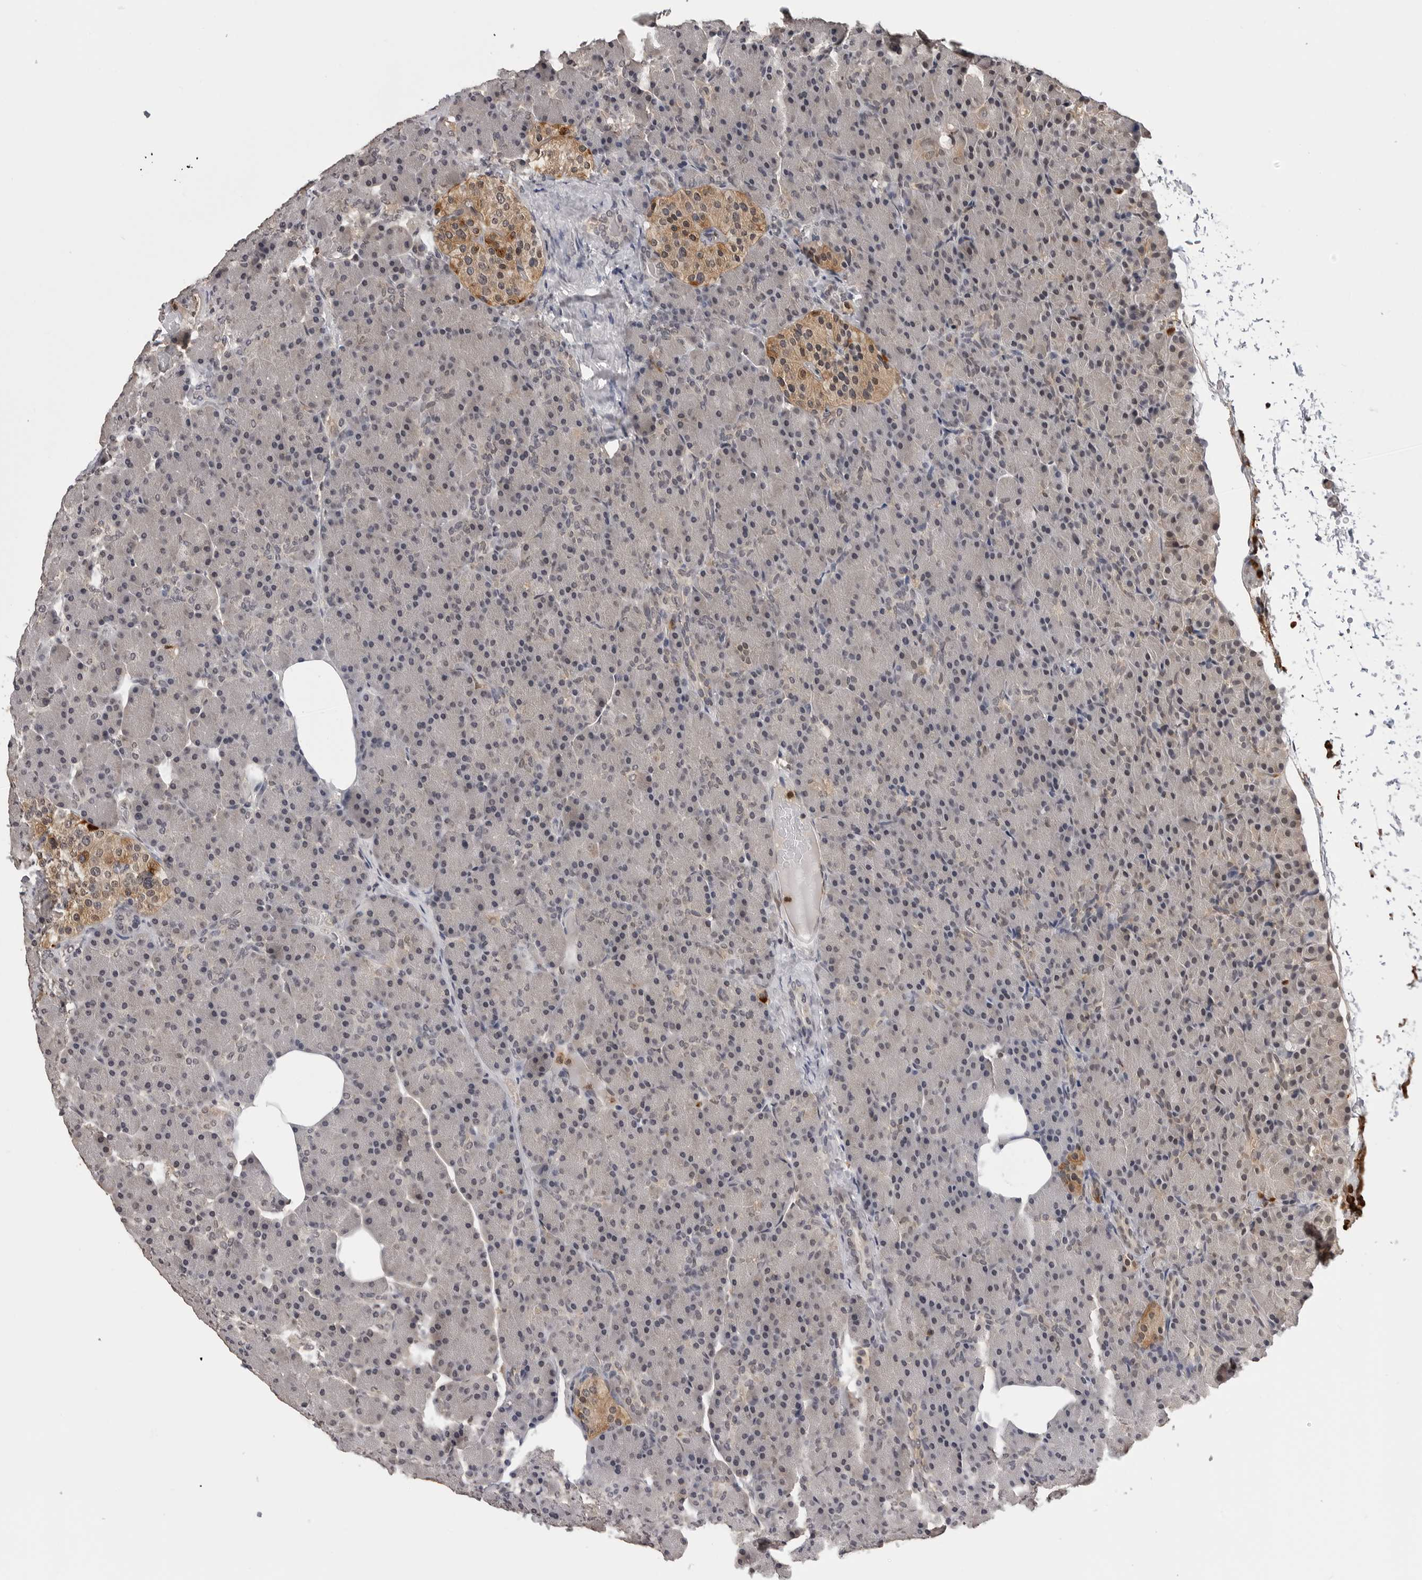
{"staining": {"intensity": "weak", "quantity": "<25%", "location": "nuclear"}, "tissue": "pancreas", "cell_type": "Exocrine glandular cells", "image_type": "normal", "snomed": [{"axis": "morphology", "description": "Normal tissue, NOS"}, {"axis": "topography", "description": "Pancreas"}], "caption": "Pancreas stained for a protein using immunohistochemistry reveals no staining exocrine glandular cells.", "gene": "TRMT13", "patient": {"sex": "female", "age": 43}}